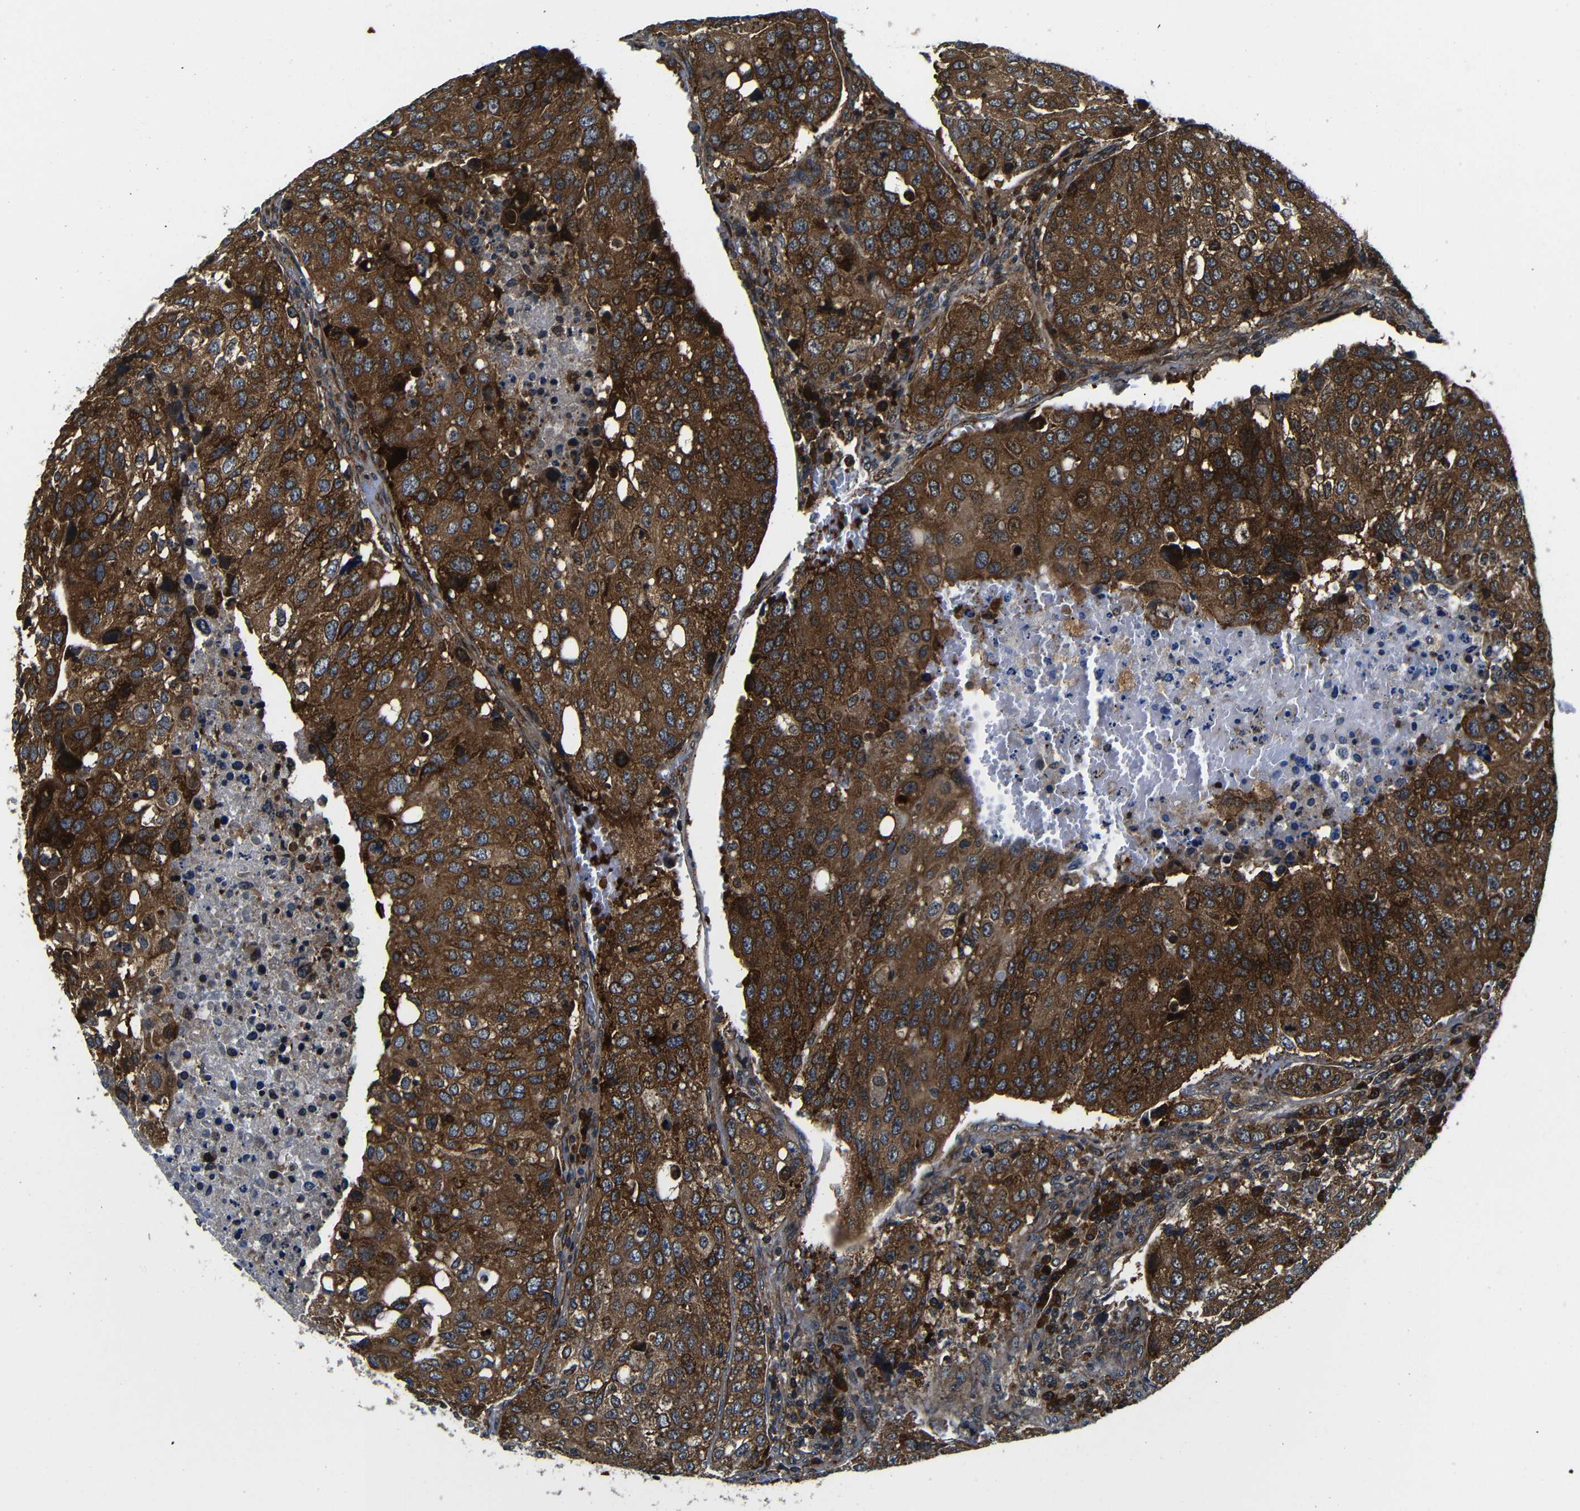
{"staining": {"intensity": "strong", "quantity": ">75%", "location": "cytoplasmic/membranous"}, "tissue": "urothelial cancer", "cell_type": "Tumor cells", "image_type": "cancer", "snomed": [{"axis": "morphology", "description": "Urothelial carcinoma, High grade"}, {"axis": "topography", "description": "Lymph node"}, {"axis": "topography", "description": "Urinary bladder"}], "caption": "A brown stain highlights strong cytoplasmic/membranous staining of a protein in human urothelial cancer tumor cells. The protein is shown in brown color, while the nuclei are stained blue.", "gene": "ABCE1", "patient": {"sex": "male", "age": 51}}